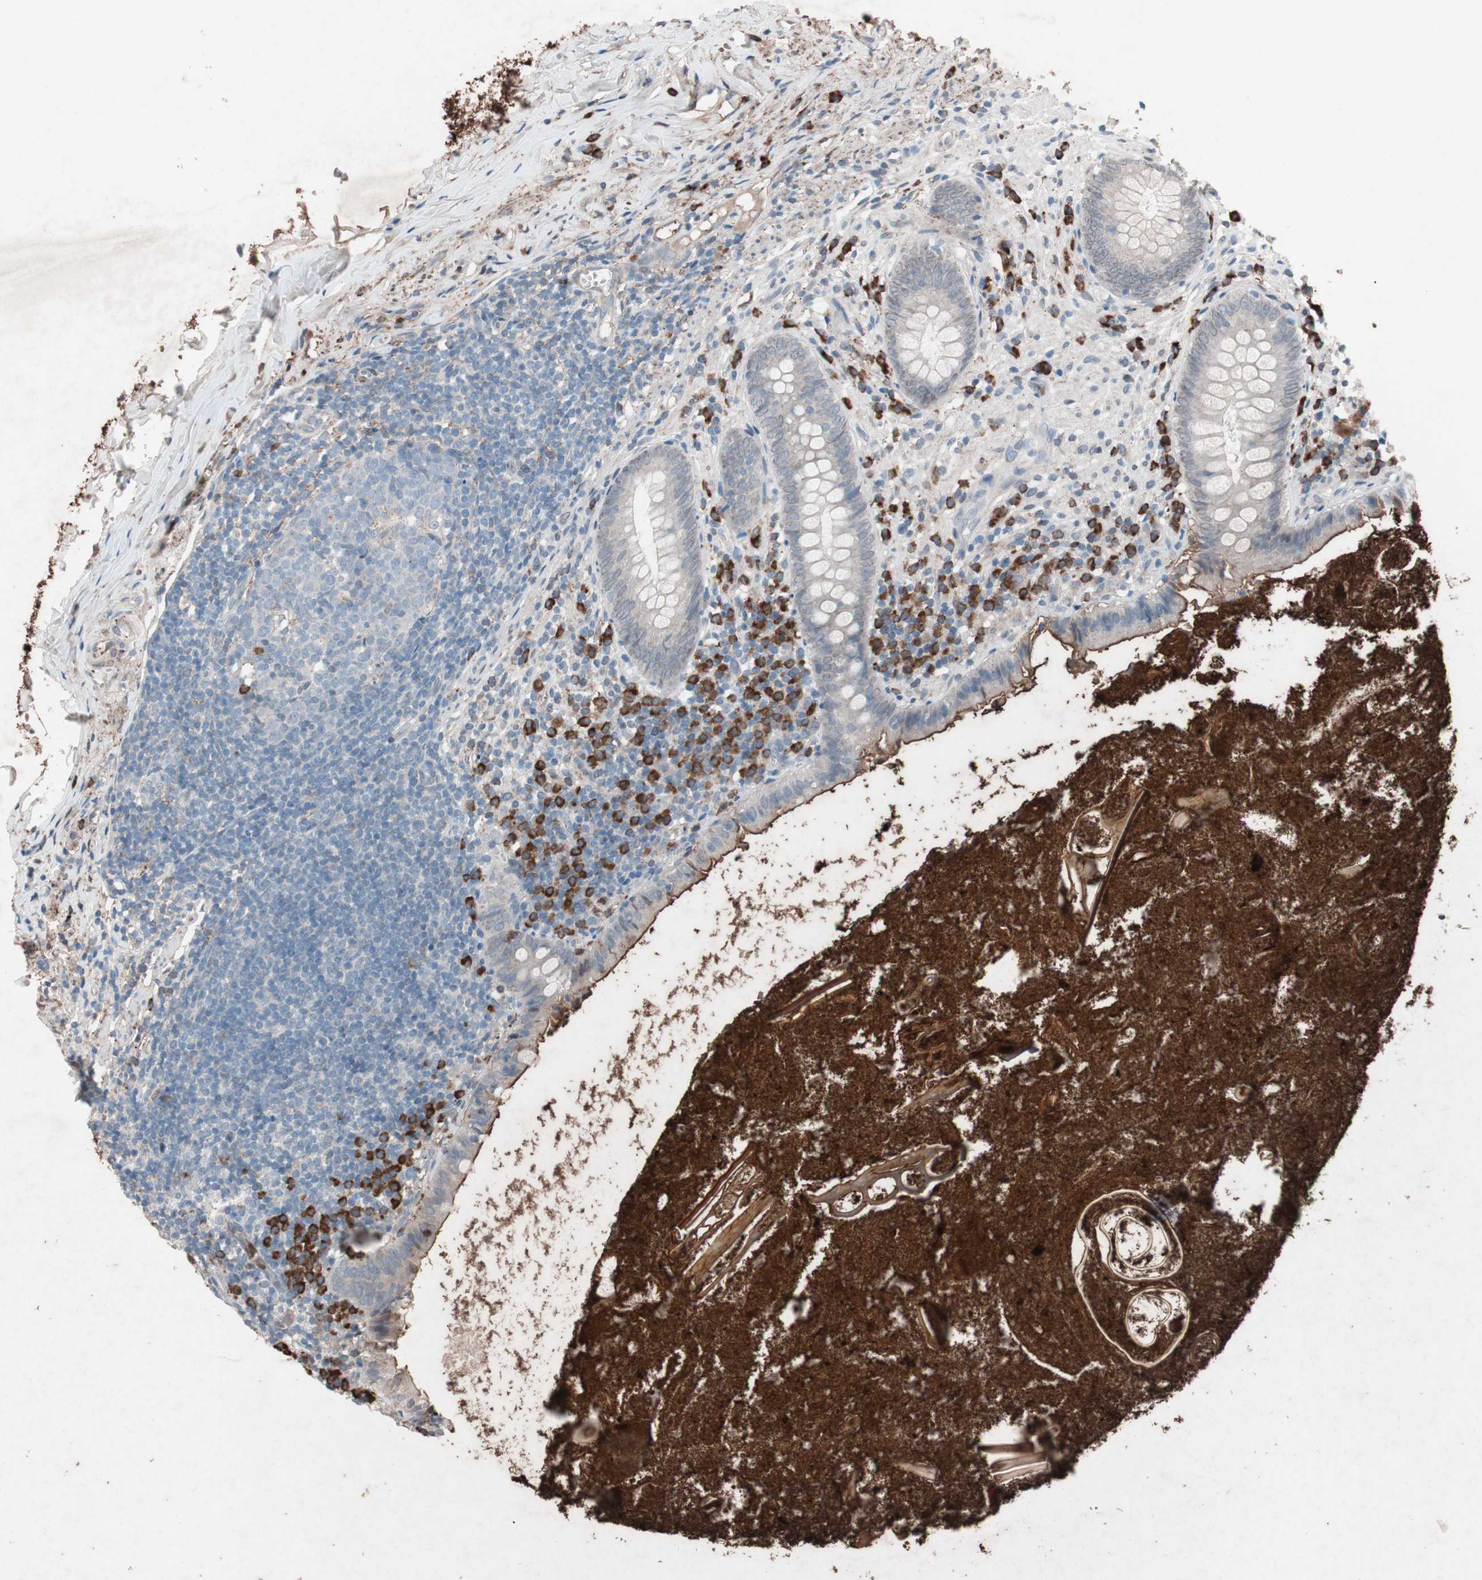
{"staining": {"intensity": "negative", "quantity": "none", "location": "none"}, "tissue": "appendix", "cell_type": "Glandular cells", "image_type": "normal", "snomed": [{"axis": "morphology", "description": "Normal tissue, NOS"}, {"axis": "topography", "description": "Appendix"}], "caption": "DAB immunohistochemical staining of benign human appendix shows no significant staining in glandular cells. (DAB IHC, high magnification).", "gene": "GRB7", "patient": {"sex": "male", "age": 52}}